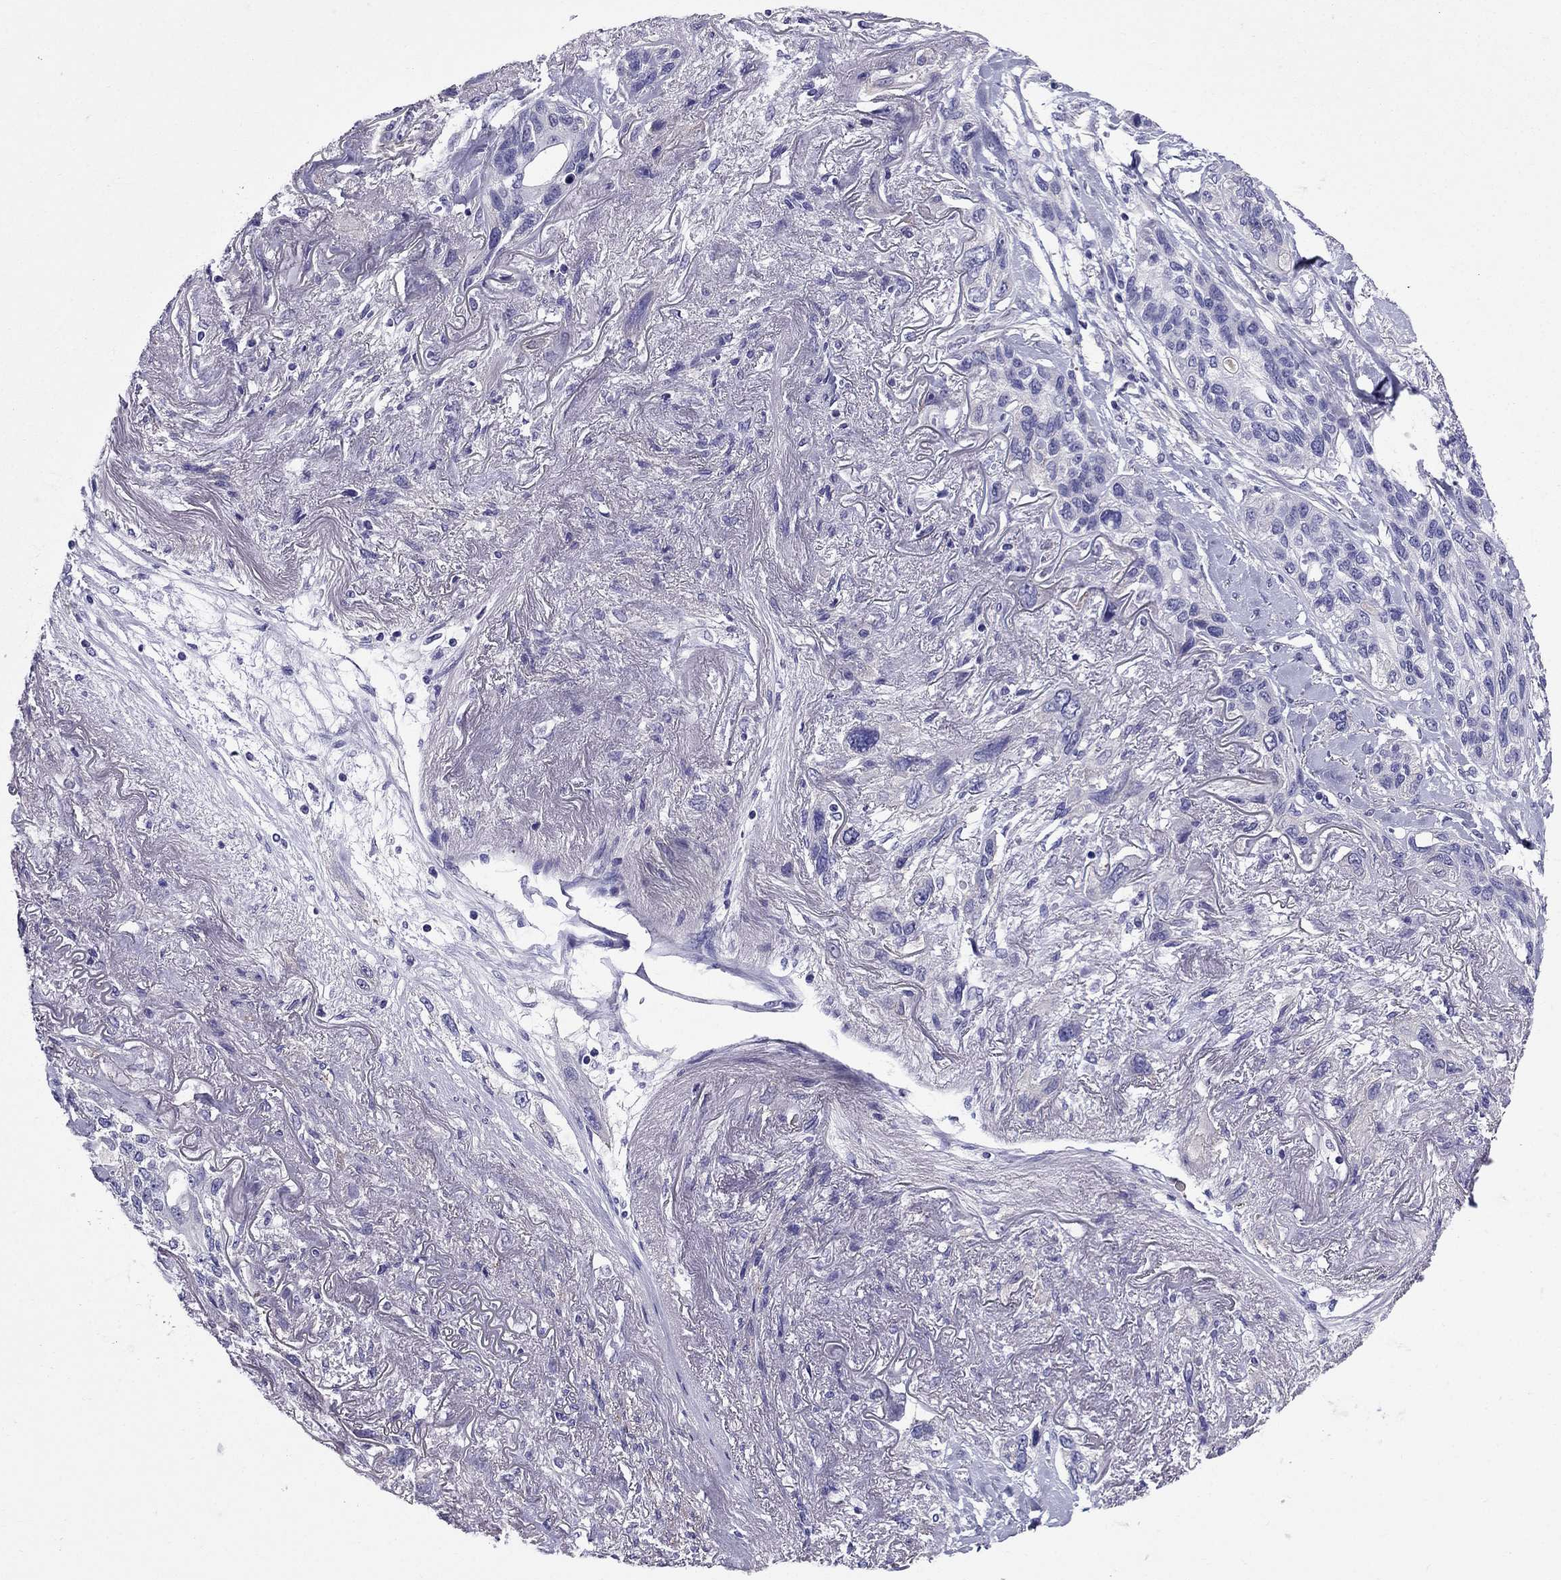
{"staining": {"intensity": "negative", "quantity": "none", "location": "none"}, "tissue": "lung cancer", "cell_type": "Tumor cells", "image_type": "cancer", "snomed": [{"axis": "morphology", "description": "Squamous cell carcinoma, NOS"}, {"axis": "topography", "description": "Lung"}], "caption": "Tumor cells show no significant expression in lung cancer.", "gene": "GPR50", "patient": {"sex": "female", "age": 70}}